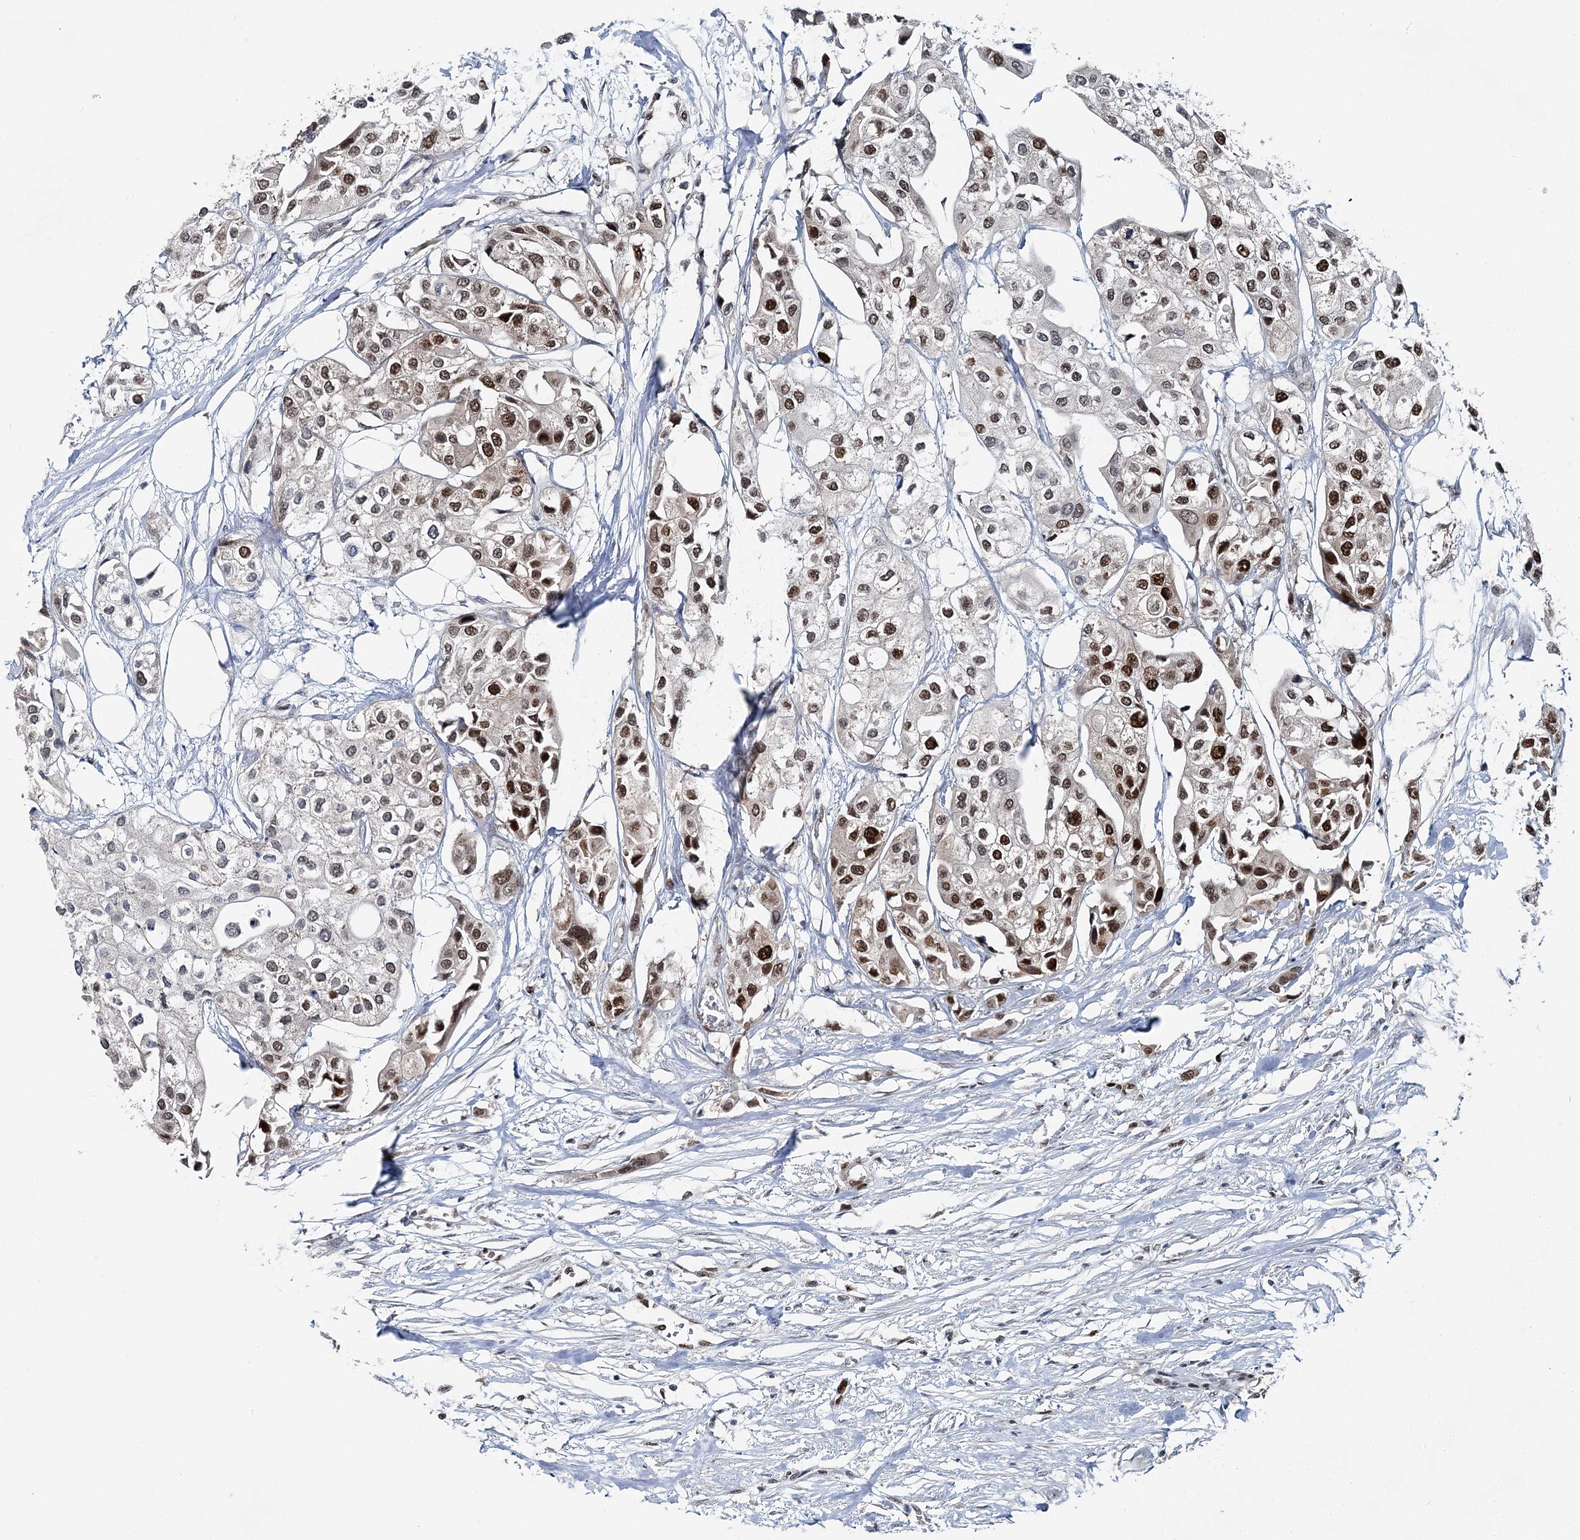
{"staining": {"intensity": "strong", "quantity": "25%-75%", "location": "nuclear"}, "tissue": "urothelial cancer", "cell_type": "Tumor cells", "image_type": "cancer", "snomed": [{"axis": "morphology", "description": "Urothelial carcinoma, High grade"}, {"axis": "topography", "description": "Urinary bladder"}], "caption": "This histopathology image demonstrates immunohistochemistry (IHC) staining of human urothelial cancer, with high strong nuclear staining in approximately 25%-75% of tumor cells.", "gene": "HAT1", "patient": {"sex": "male", "age": 64}}